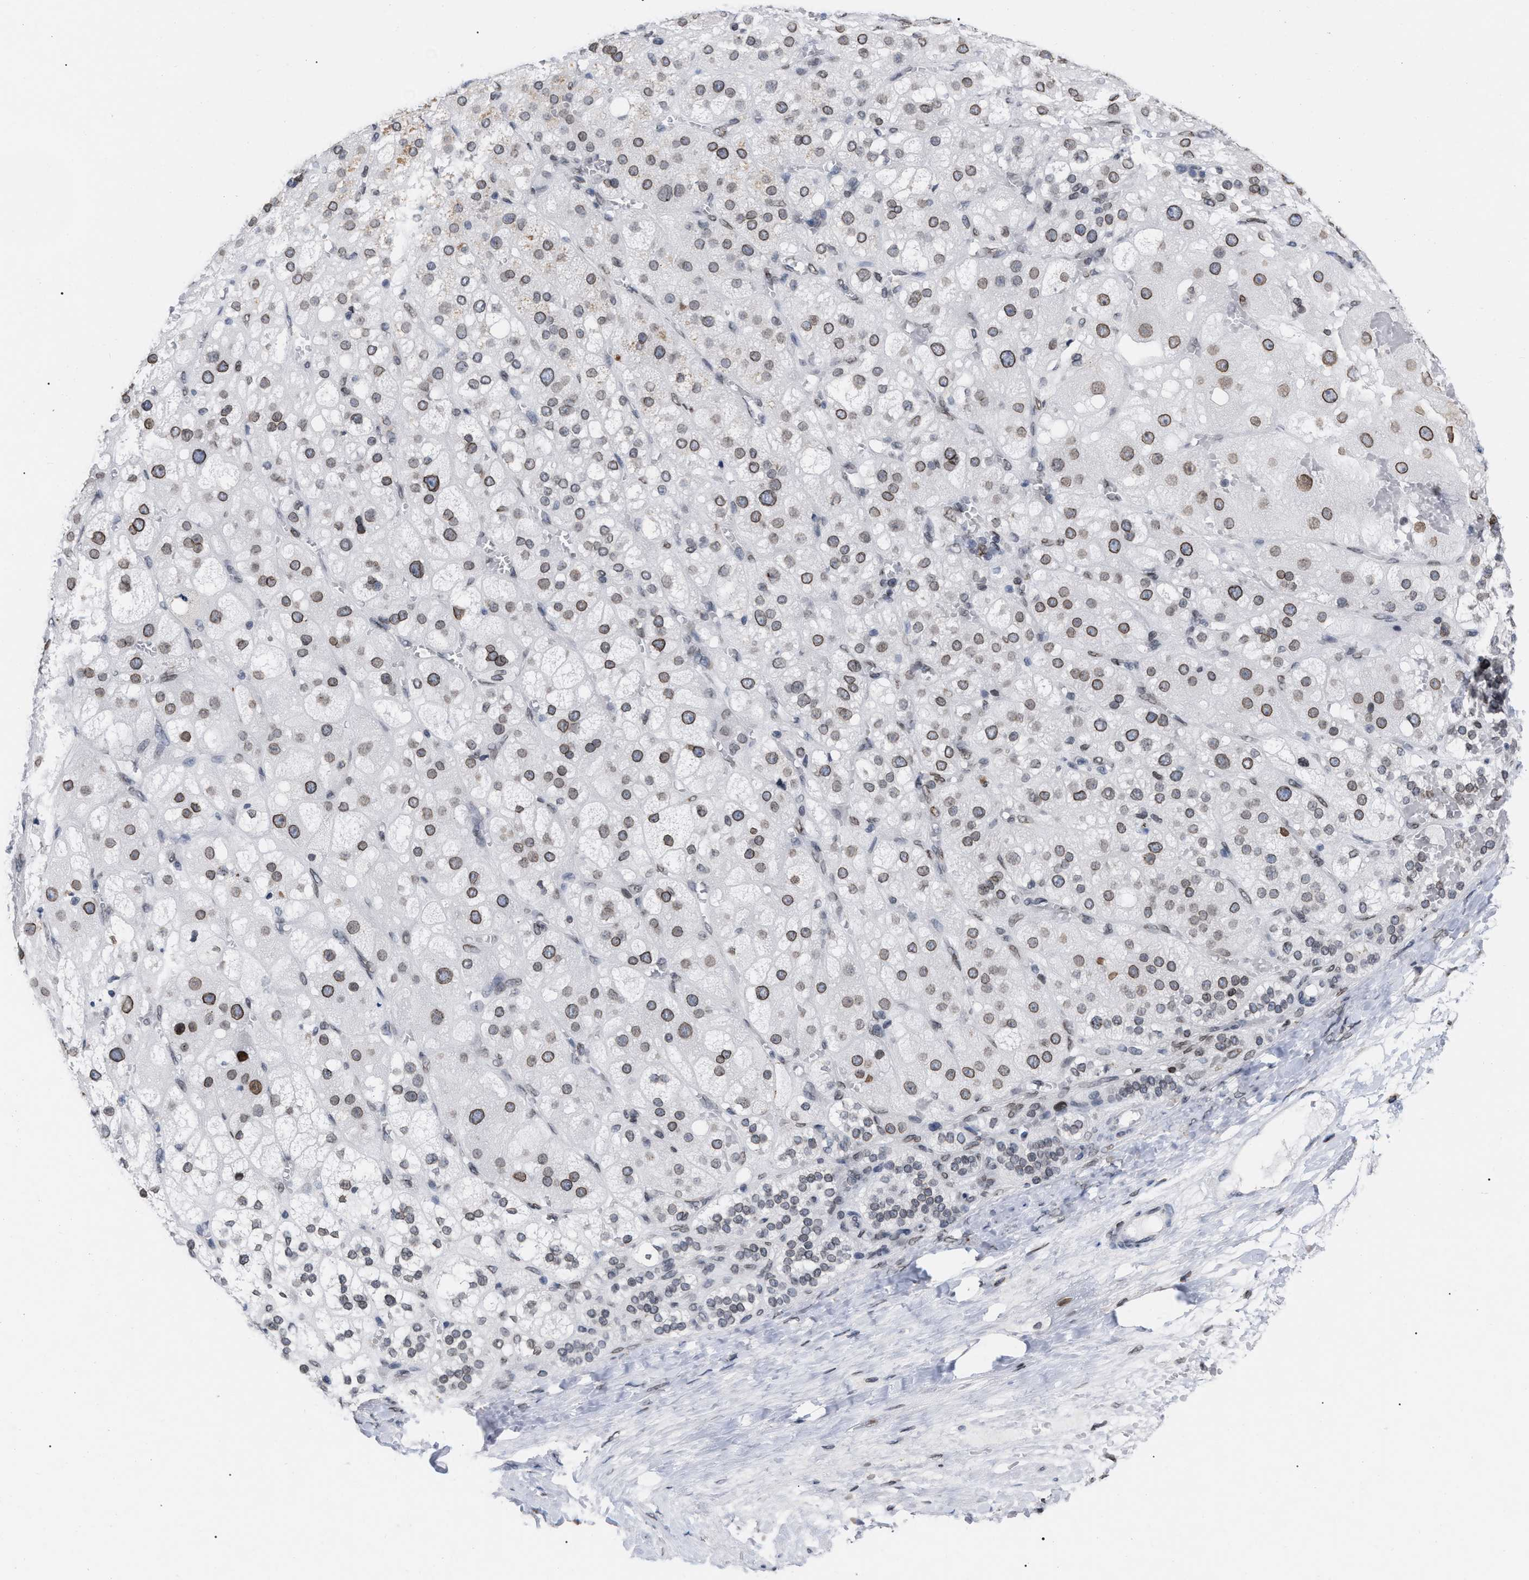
{"staining": {"intensity": "moderate", "quantity": ">75%", "location": "cytoplasmic/membranous,nuclear"}, "tissue": "adrenal gland", "cell_type": "Glandular cells", "image_type": "normal", "snomed": [{"axis": "morphology", "description": "Normal tissue, NOS"}, {"axis": "topography", "description": "Adrenal gland"}], "caption": "Immunohistochemistry (IHC) image of benign adrenal gland: human adrenal gland stained using immunohistochemistry (IHC) reveals medium levels of moderate protein expression localized specifically in the cytoplasmic/membranous,nuclear of glandular cells, appearing as a cytoplasmic/membranous,nuclear brown color.", "gene": "TPR", "patient": {"sex": "female", "age": 47}}